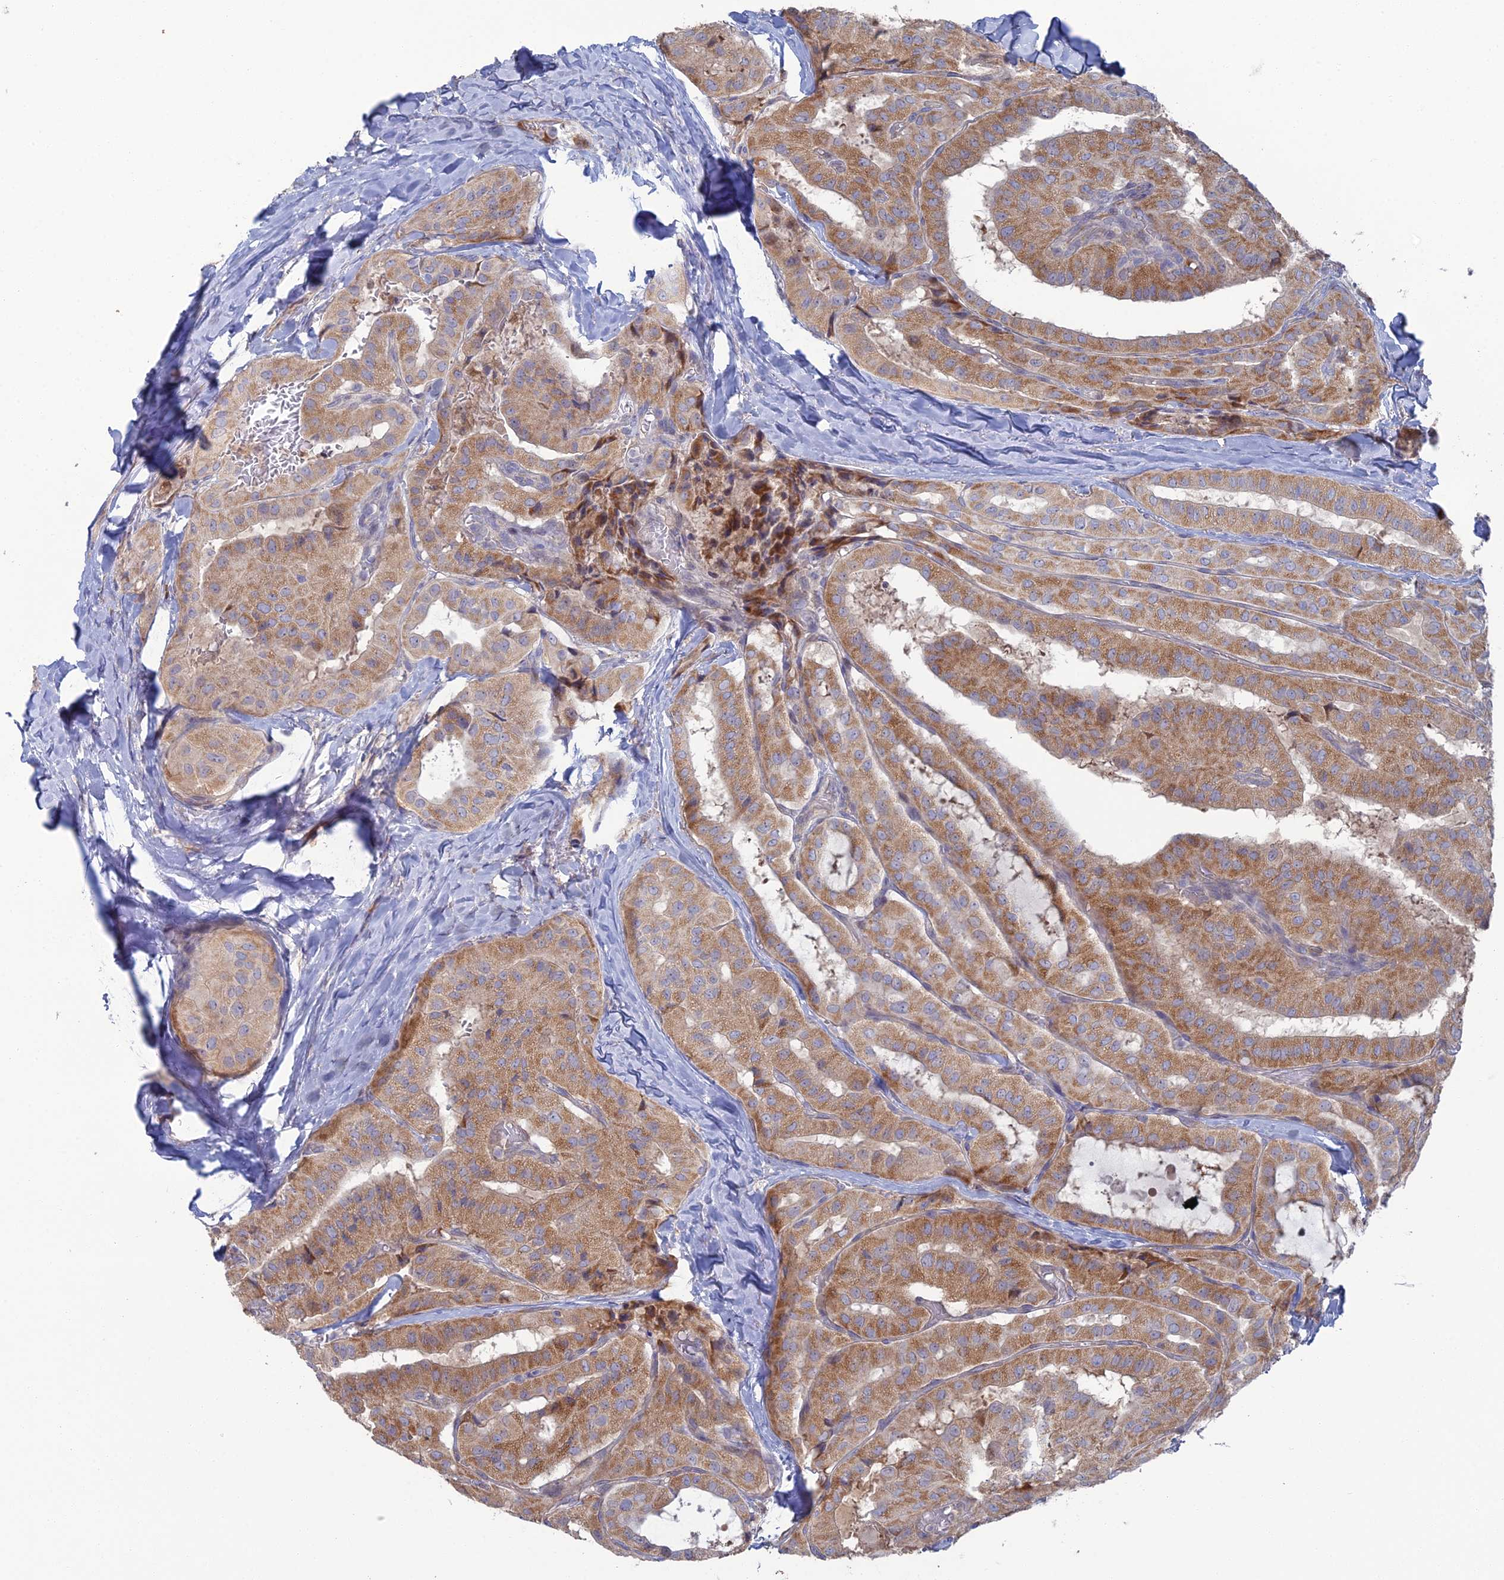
{"staining": {"intensity": "moderate", "quantity": ">75%", "location": "cytoplasmic/membranous"}, "tissue": "thyroid cancer", "cell_type": "Tumor cells", "image_type": "cancer", "snomed": [{"axis": "morphology", "description": "Normal tissue, NOS"}, {"axis": "morphology", "description": "Papillary adenocarcinoma, NOS"}, {"axis": "topography", "description": "Thyroid gland"}], "caption": "Approximately >75% of tumor cells in thyroid cancer (papillary adenocarcinoma) display moderate cytoplasmic/membranous protein expression as visualized by brown immunohistochemical staining.", "gene": "ARL16", "patient": {"sex": "female", "age": 59}}